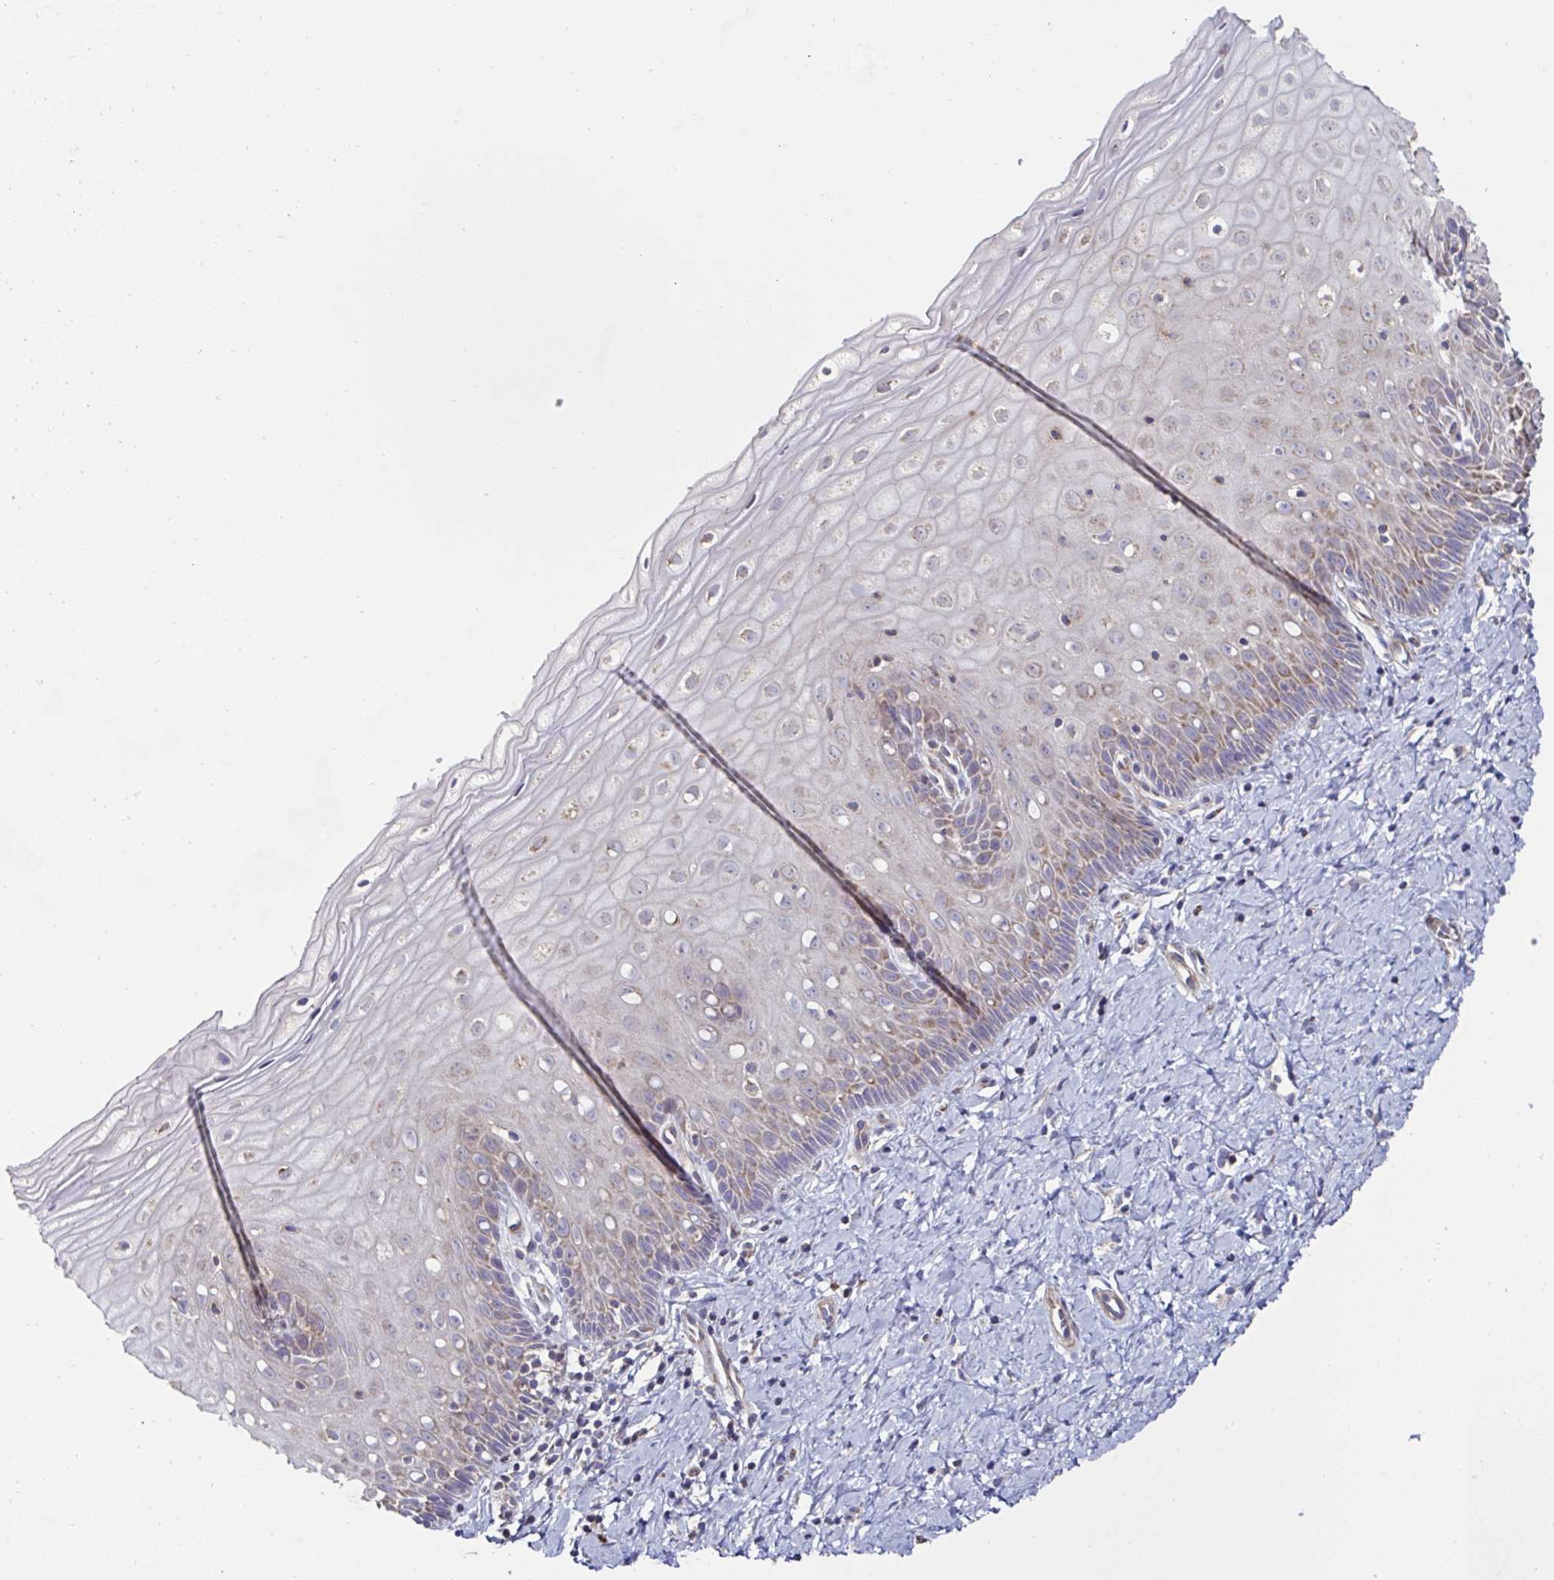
{"staining": {"intensity": "moderate", "quantity": "<25%", "location": "cytoplasmic/membranous"}, "tissue": "cervix", "cell_type": "Glandular cells", "image_type": "normal", "snomed": [{"axis": "morphology", "description": "Normal tissue, NOS"}, {"axis": "topography", "description": "Cervix"}], "caption": "Immunohistochemistry (IHC) image of unremarkable cervix: cervix stained using immunohistochemistry (IHC) displays low levels of moderate protein expression localized specifically in the cytoplasmic/membranous of glandular cells, appearing as a cytoplasmic/membranous brown color.", "gene": "DZANK1", "patient": {"sex": "female", "age": 37}}